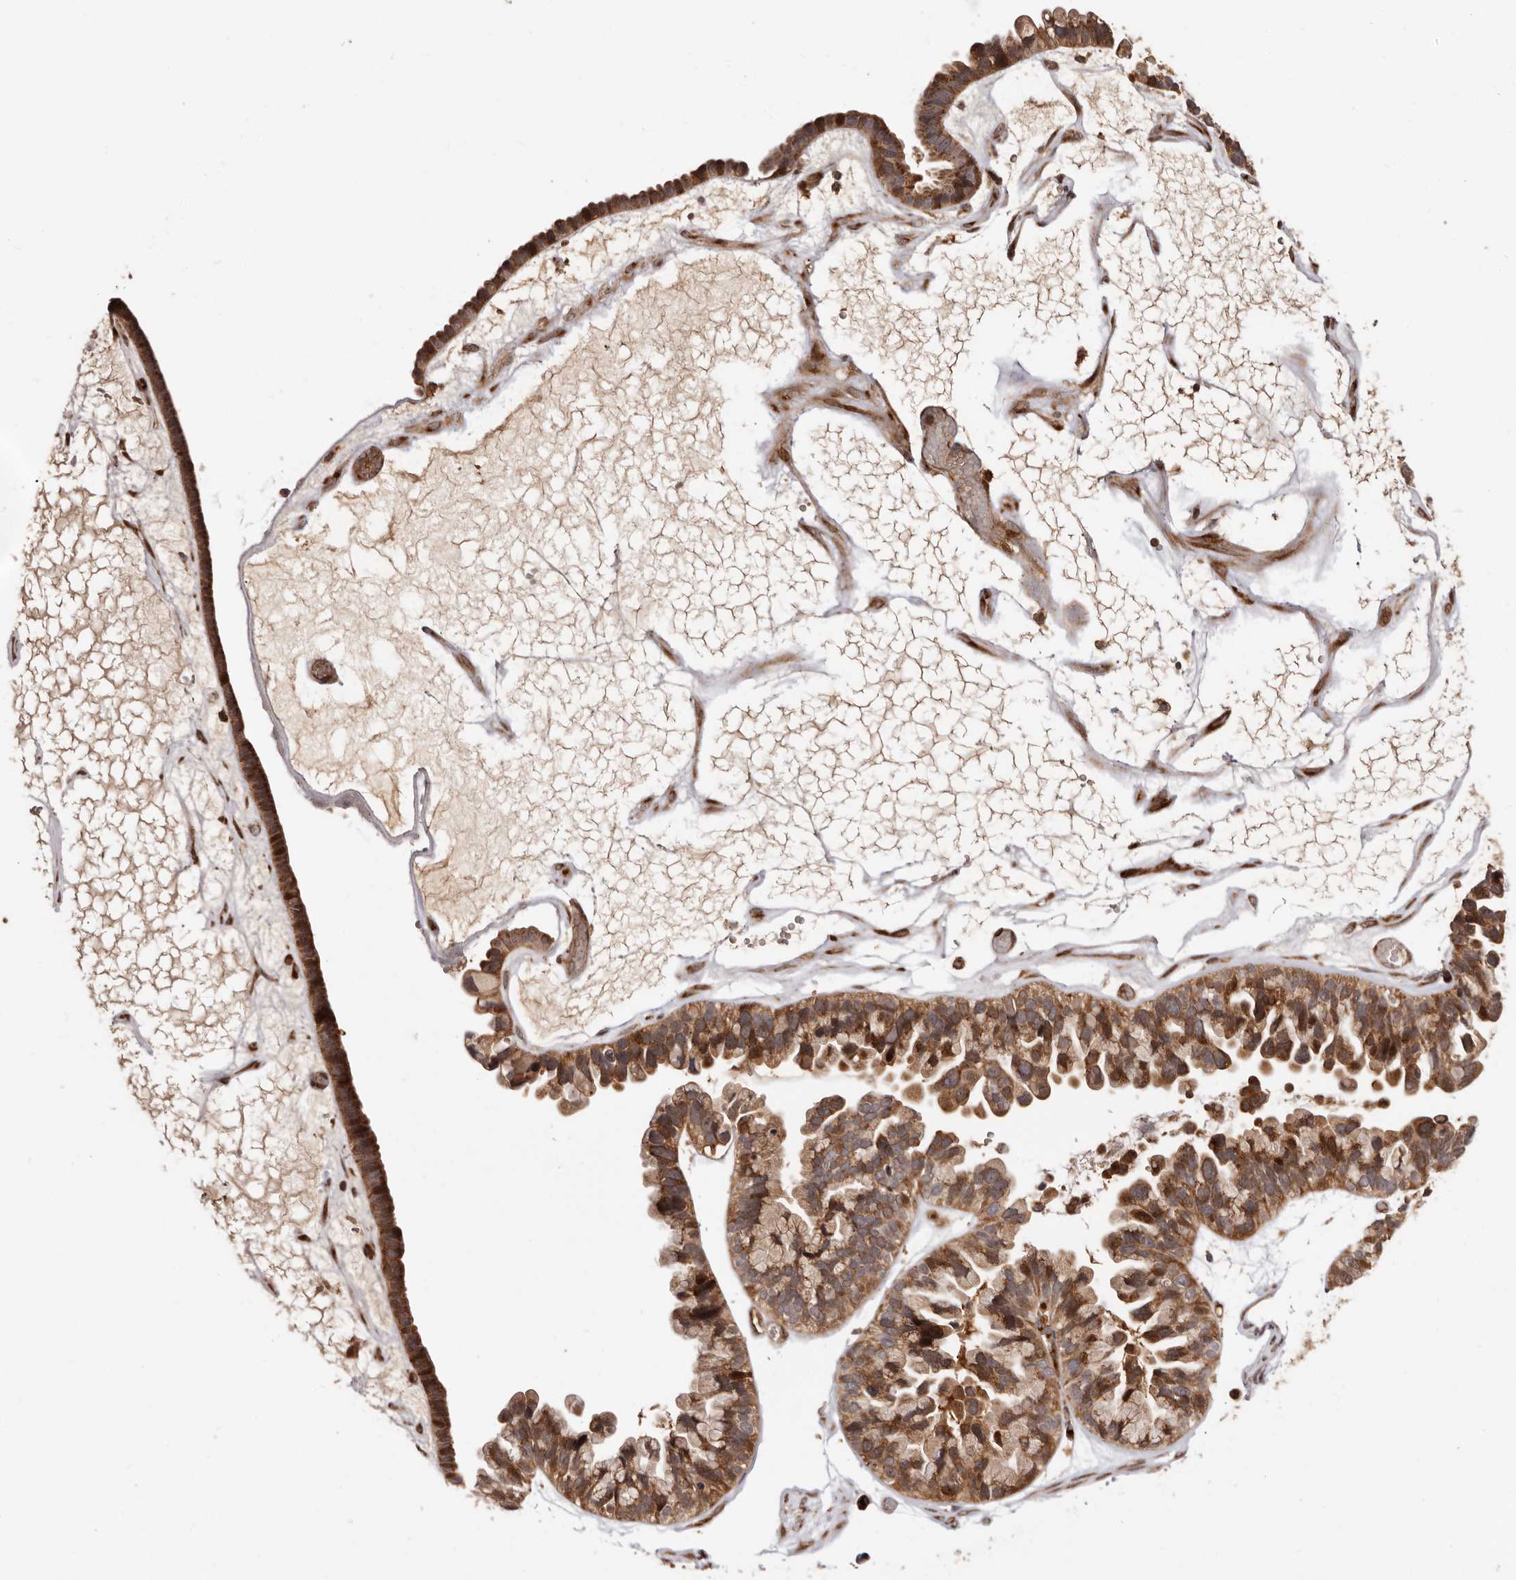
{"staining": {"intensity": "strong", "quantity": ">75%", "location": "cytoplasmic/membranous"}, "tissue": "ovarian cancer", "cell_type": "Tumor cells", "image_type": "cancer", "snomed": [{"axis": "morphology", "description": "Cystadenocarcinoma, serous, NOS"}, {"axis": "topography", "description": "Ovary"}], "caption": "This histopathology image demonstrates ovarian cancer (serous cystadenocarcinoma) stained with immunohistochemistry (IHC) to label a protein in brown. The cytoplasmic/membranous of tumor cells show strong positivity for the protein. Nuclei are counter-stained blue.", "gene": "GPR27", "patient": {"sex": "female", "age": 56}}